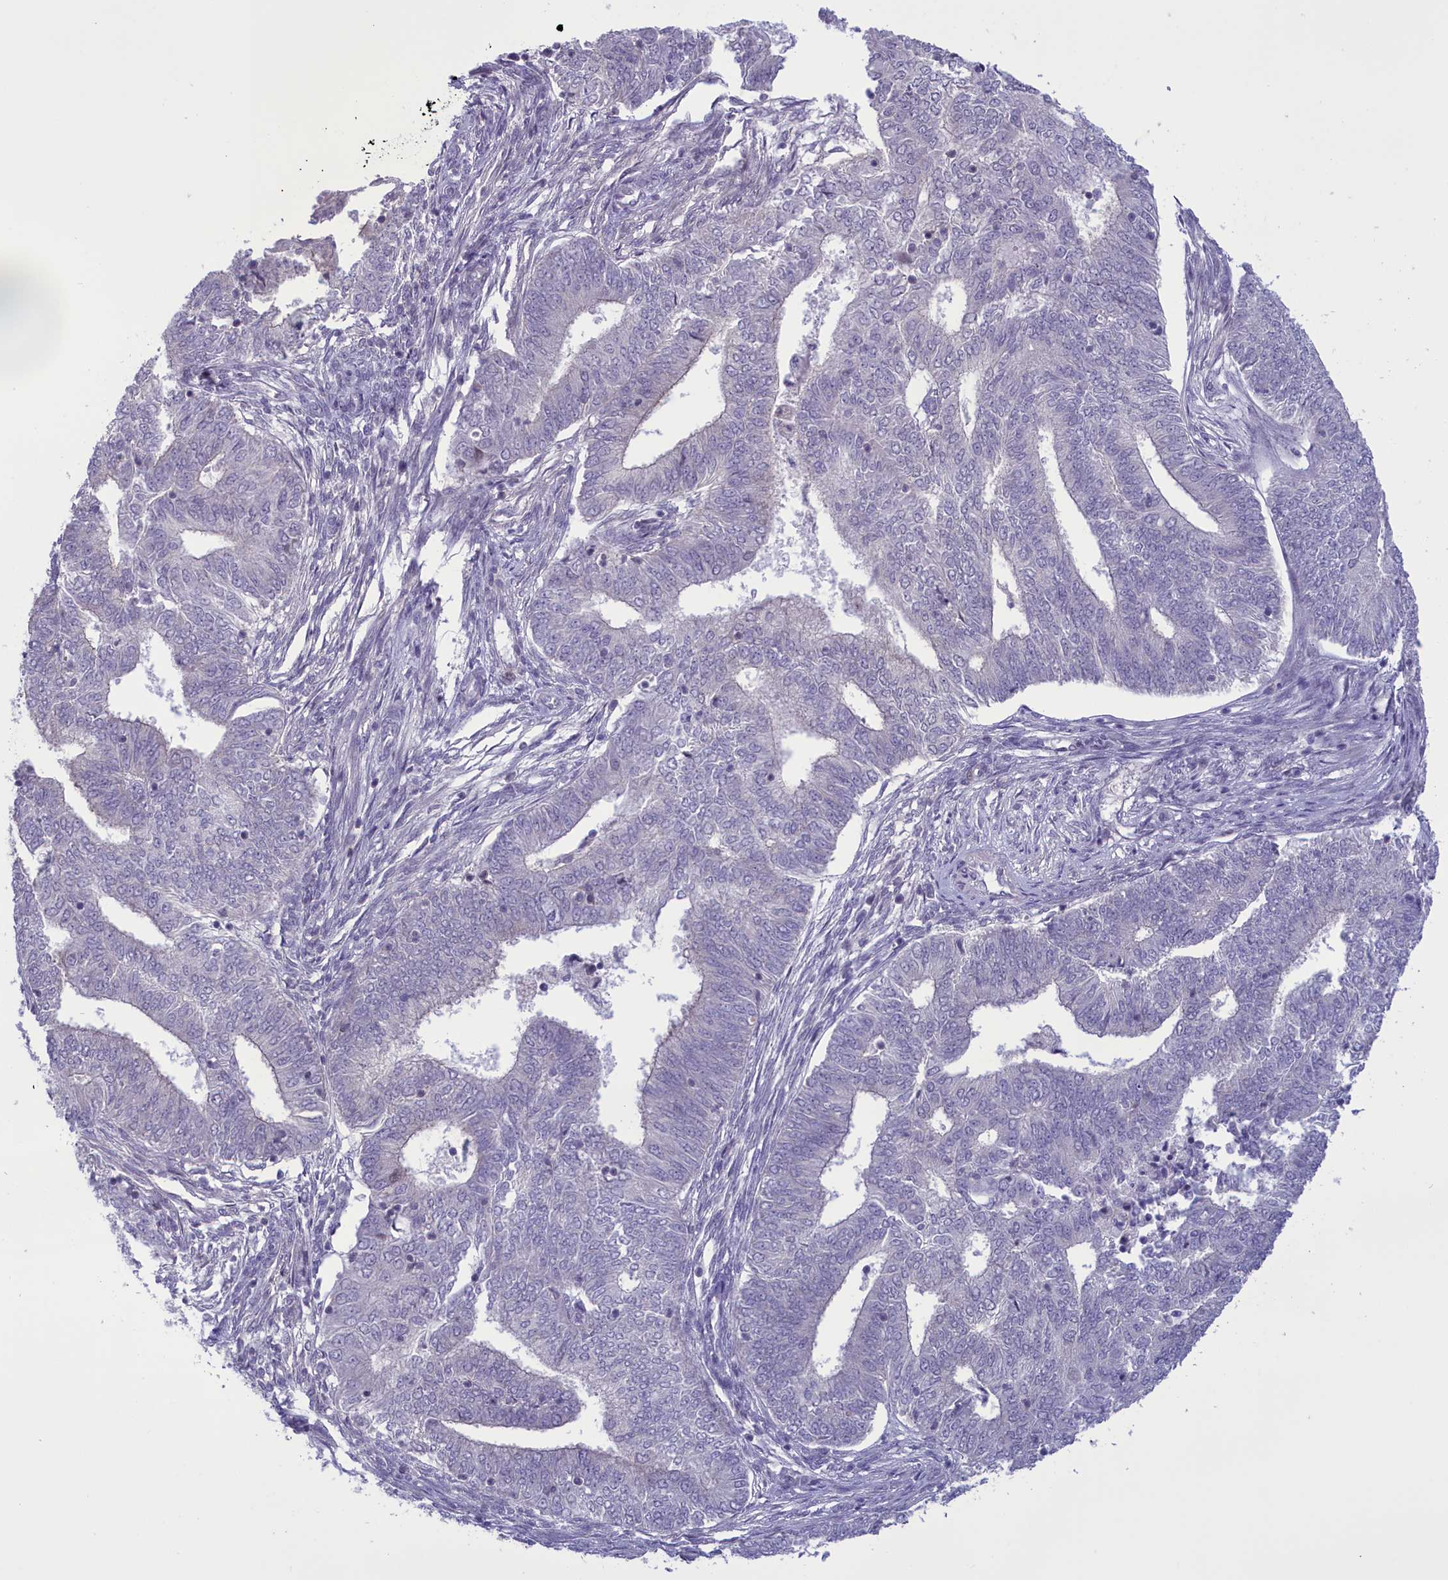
{"staining": {"intensity": "negative", "quantity": "none", "location": "none"}, "tissue": "endometrial cancer", "cell_type": "Tumor cells", "image_type": "cancer", "snomed": [{"axis": "morphology", "description": "Adenocarcinoma, NOS"}, {"axis": "topography", "description": "Endometrium"}], "caption": "Endometrial cancer (adenocarcinoma) stained for a protein using immunohistochemistry (IHC) demonstrates no expression tumor cells.", "gene": "CORO2A", "patient": {"sex": "female", "age": 62}}